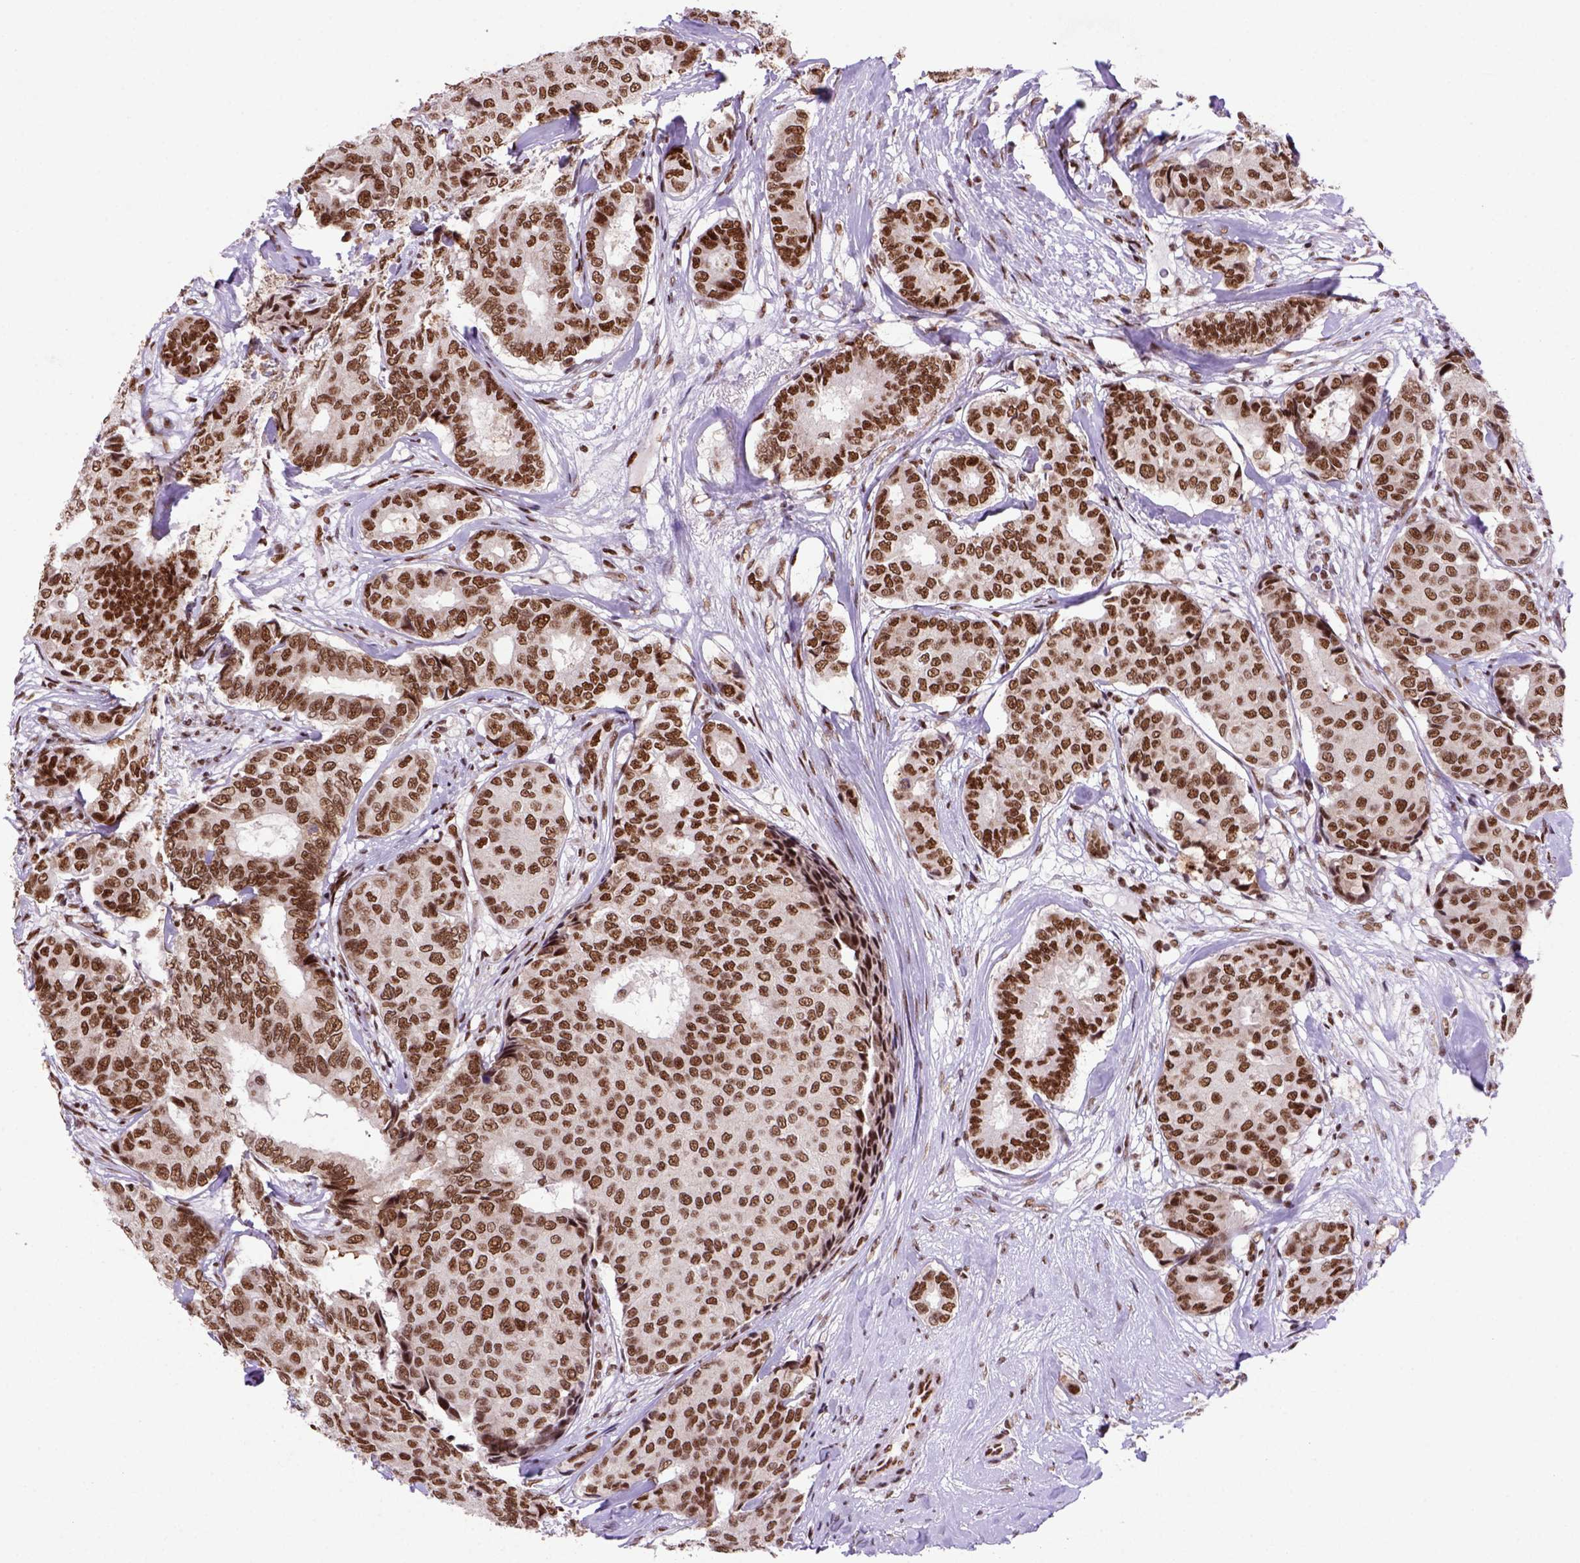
{"staining": {"intensity": "moderate", "quantity": ">75%", "location": "nuclear"}, "tissue": "breast cancer", "cell_type": "Tumor cells", "image_type": "cancer", "snomed": [{"axis": "morphology", "description": "Duct carcinoma"}, {"axis": "topography", "description": "Breast"}], "caption": "A photomicrograph of breast intraductal carcinoma stained for a protein shows moderate nuclear brown staining in tumor cells.", "gene": "NSMCE2", "patient": {"sex": "female", "age": 75}}